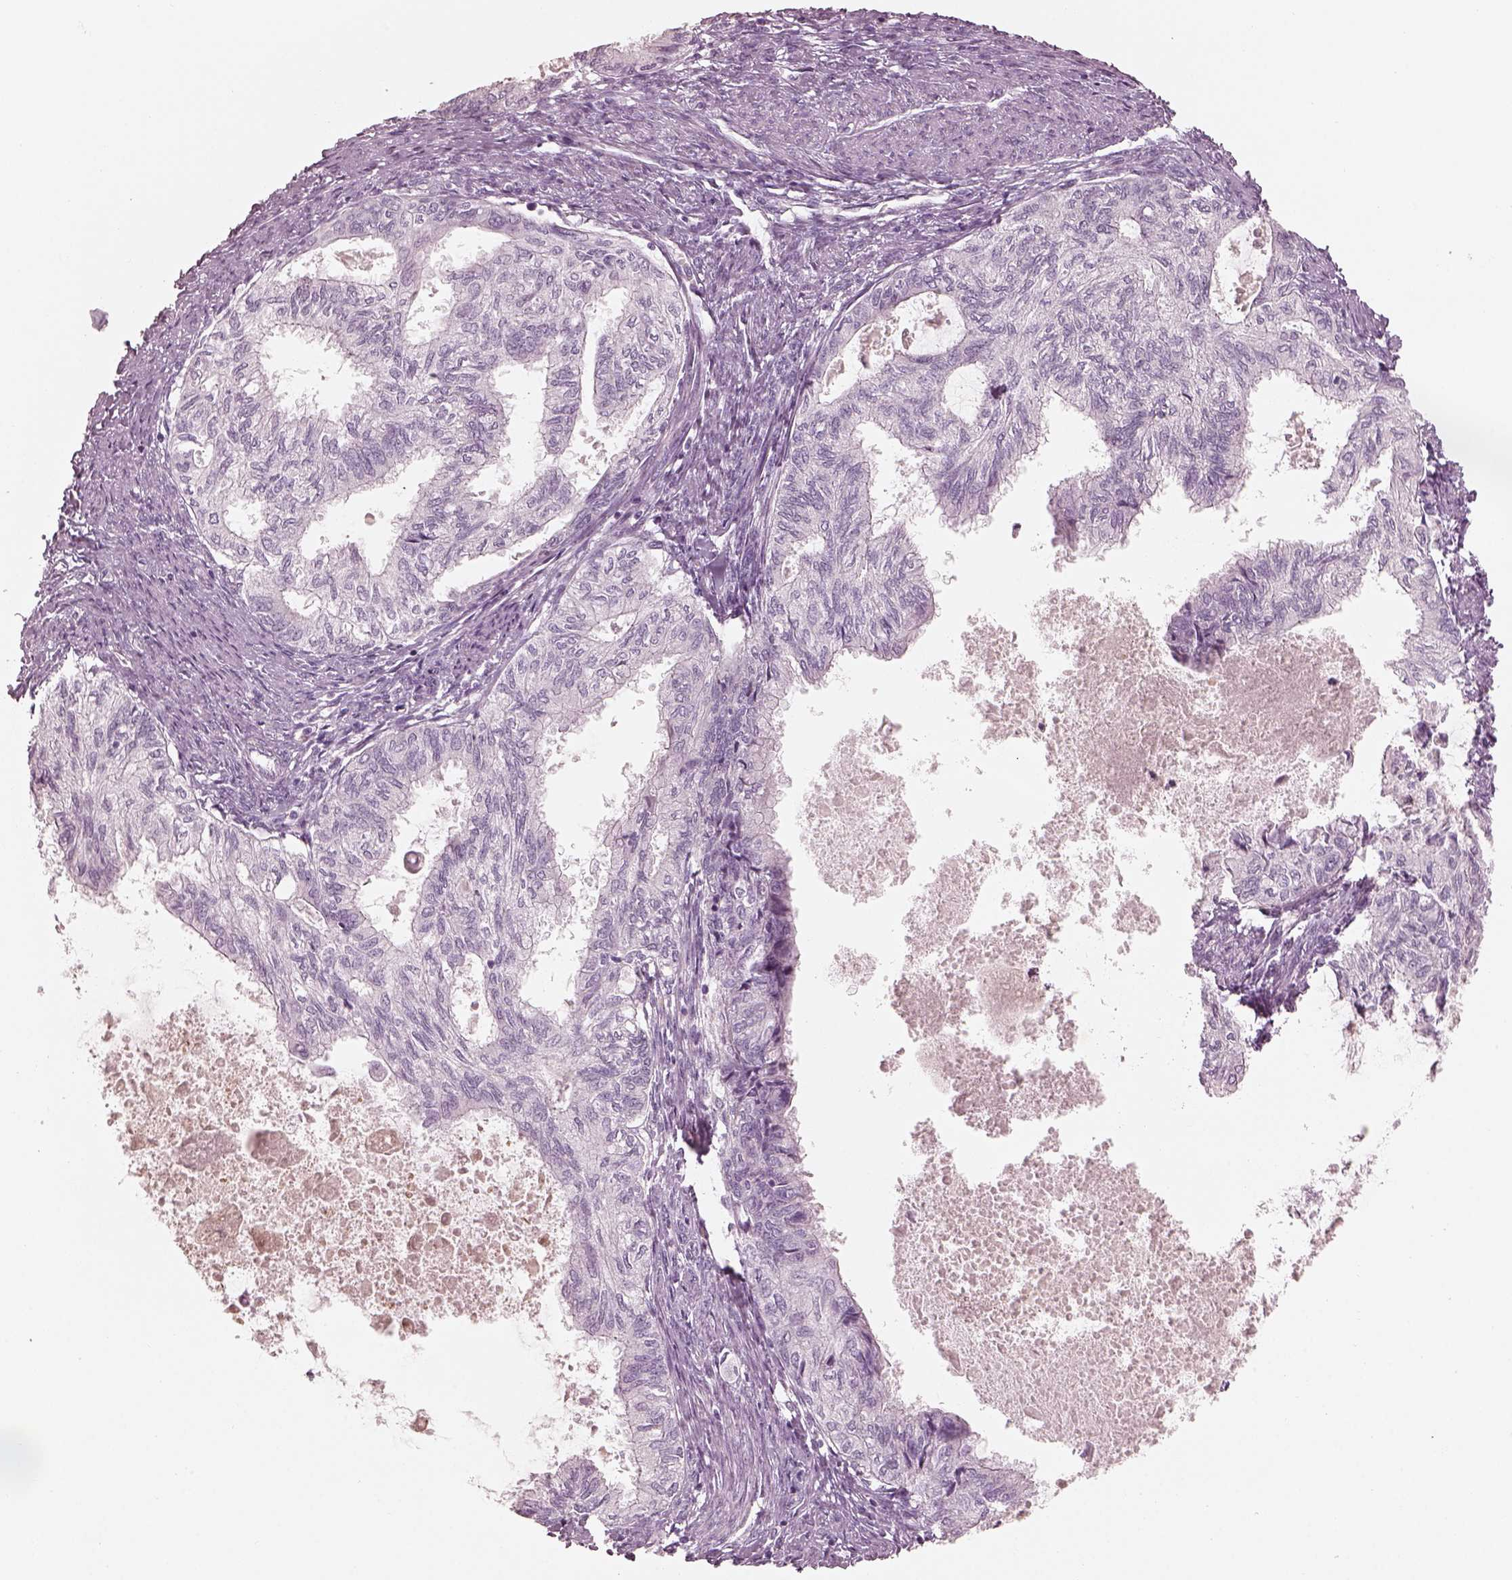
{"staining": {"intensity": "negative", "quantity": "none", "location": "none"}, "tissue": "endometrial cancer", "cell_type": "Tumor cells", "image_type": "cancer", "snomed": [{"axis": "morphology", "description": "Adenocarcinoma, NOS"}, {"axis": "topography", "description": "Endometrium"}], "caption": "This is an immunohistochemistry (IHC) photomicrograph of human adenocarcinoma (endometrial). There is no expression in tumor cells.", "gene": "RSPH9", "patient": {"sex": "female", "age": 86}}